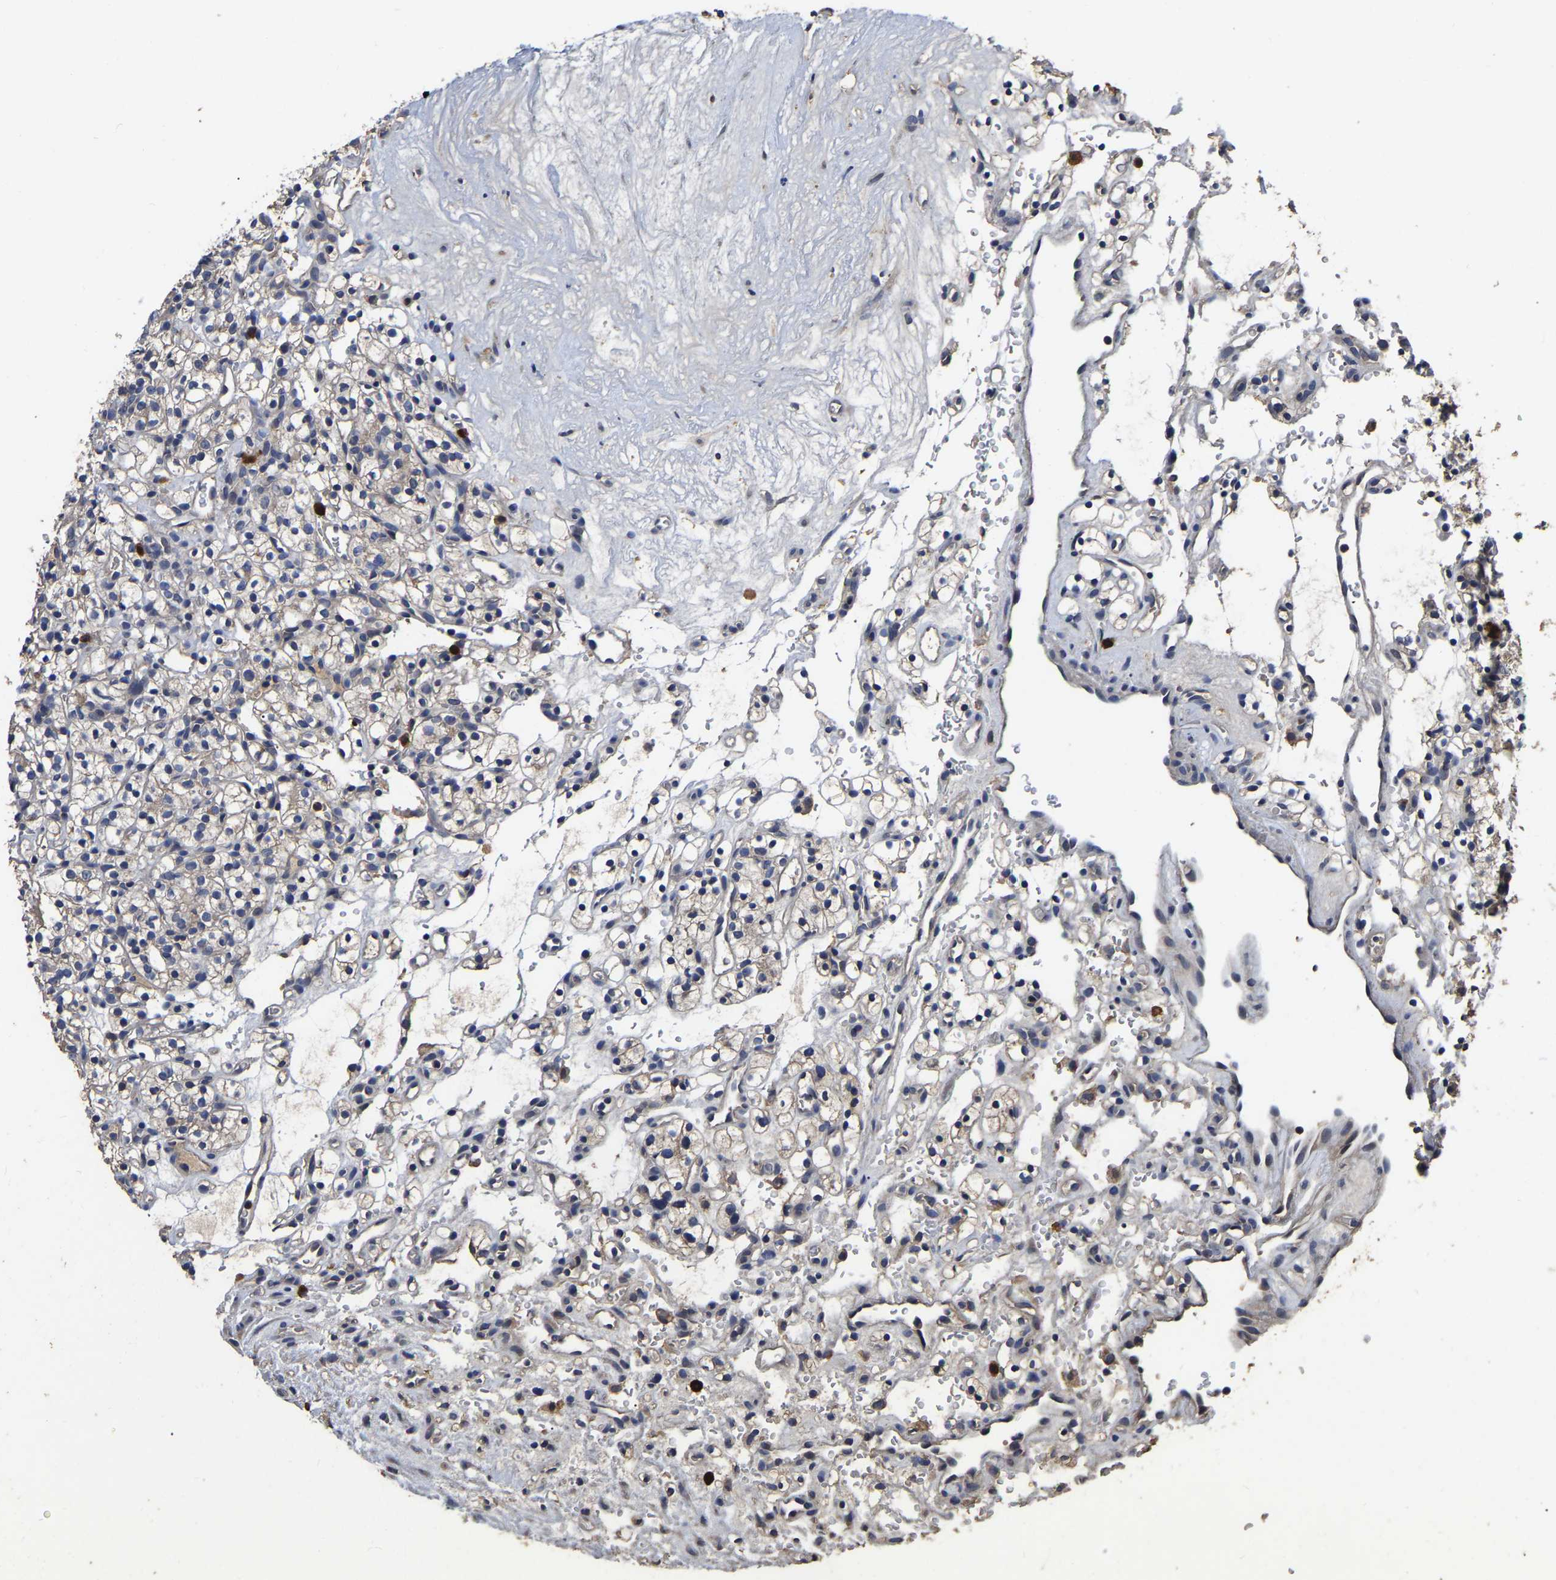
{"staining": {"intensity": "weak", "quantity": "25%-75%", "location": "cytoplasmic/membranous"}, "tissue": "renal cancer", "cell_type": "Tumor cells", "image_type": "cancer", "snomed": [{"axis": "morphology", "description": "Adenocarcinoma, NOS"}, {"axis": "topography", "description": "Kidney"}], "caption": "A histopathology image of adenocarcinoma (renal) stained for a protein demonstrates weak cytoplasmic/membranous brown staining in tumor cells.", "gene": "STK32C", "patient": {"sex": "female", "age": 57}}